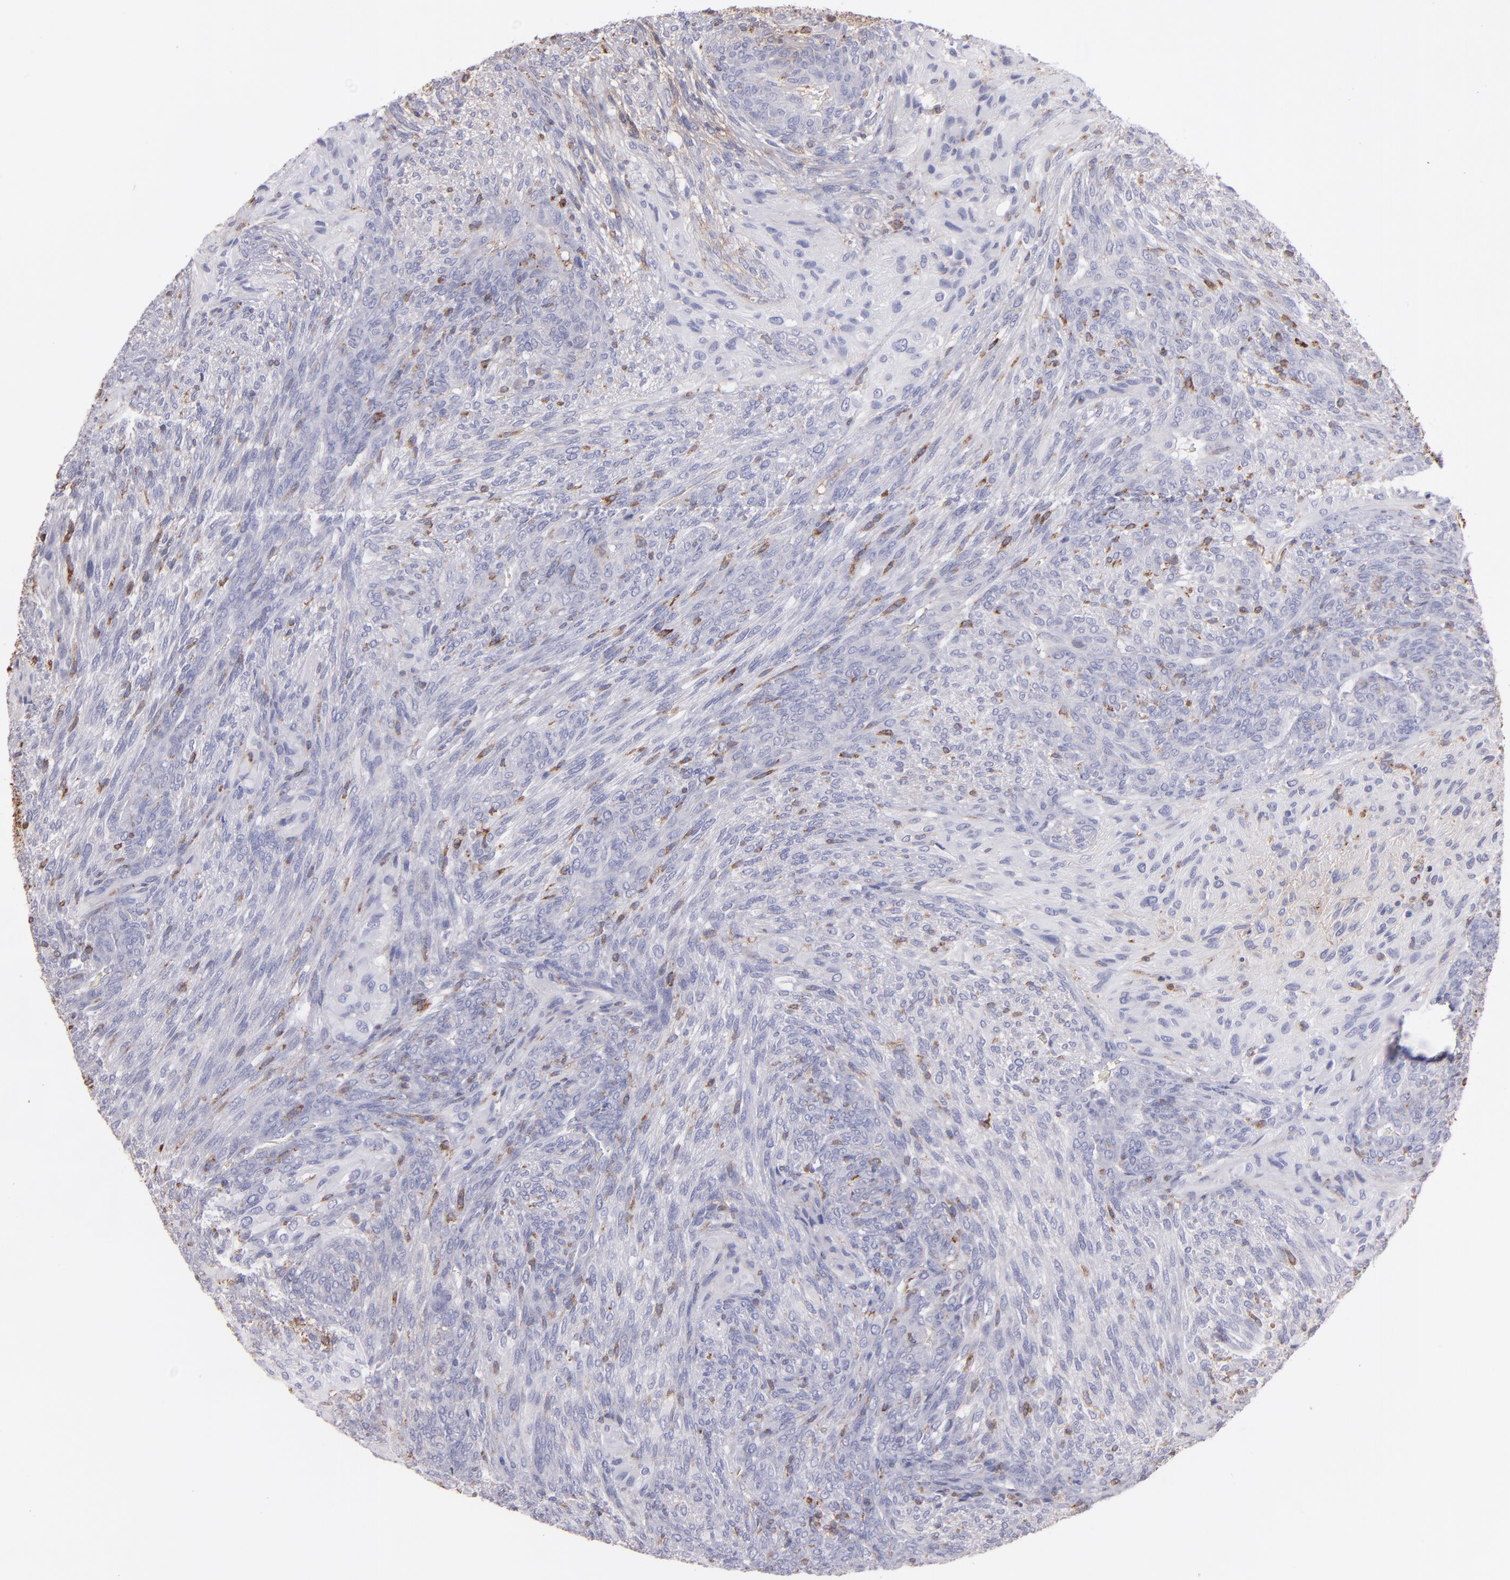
{"staining": {"intensity": "weak", "quantity": "<25%", "location": "cytoplasmic/membranous"}, "tissue": "glioma", "cell_type": "Tumor cells", "image_type": "cancer", "snomed": [{"axis": "morphology", "description": "Glioma, malignant, High grade"}, {"axis": "topography", "description": "Cerebral cortex"}], "caption": "DAB immunohistochemical staining of glioma demonstrates no significant positivity in tumor cells. (DAB immunohistochemistry with hematoxylin counter stain).", "gene": "C1QA", "patient": {"sex": "female", "age": 55}}